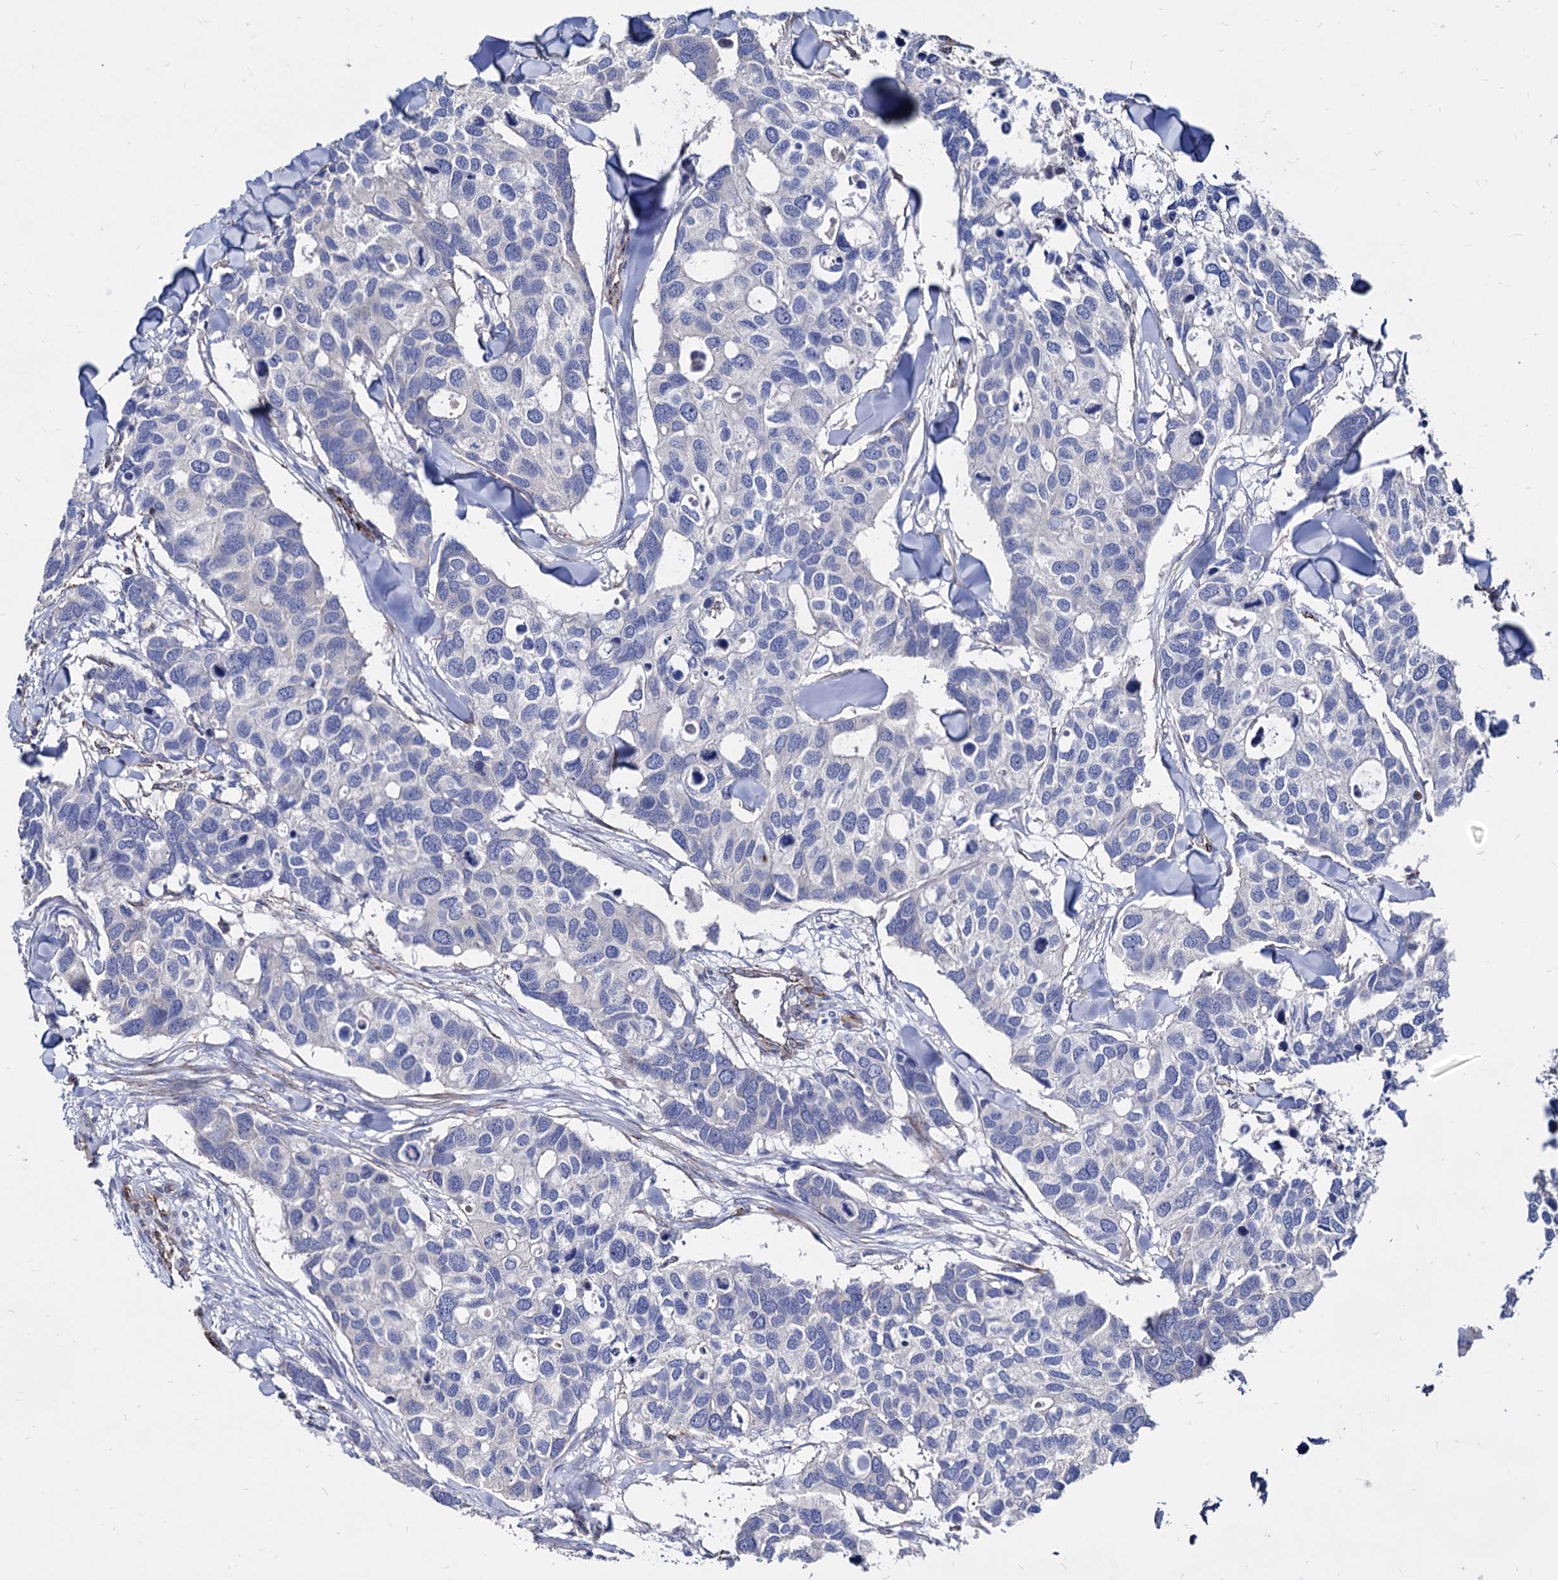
{"staining": {"intensity": "negative", "quantity": "none", "location": "none"}, "tissue": "breast cancer", "cell_type": "Tumor cells", "image_type": "cancer", "snomed": [{"axis": "morphology", "description": "Duct carcinoma"}, {"axis": "topography", "description": "Breast"}], "caption": "DAB (3,3'-diaminobenzidine) immunohistochemical staining of breast cancer (invasive ductal carcinoma) exhibits no significant expression in tumor cells.", "gene": "WDR11", "patient": {"sex": "female", "age": 83}}